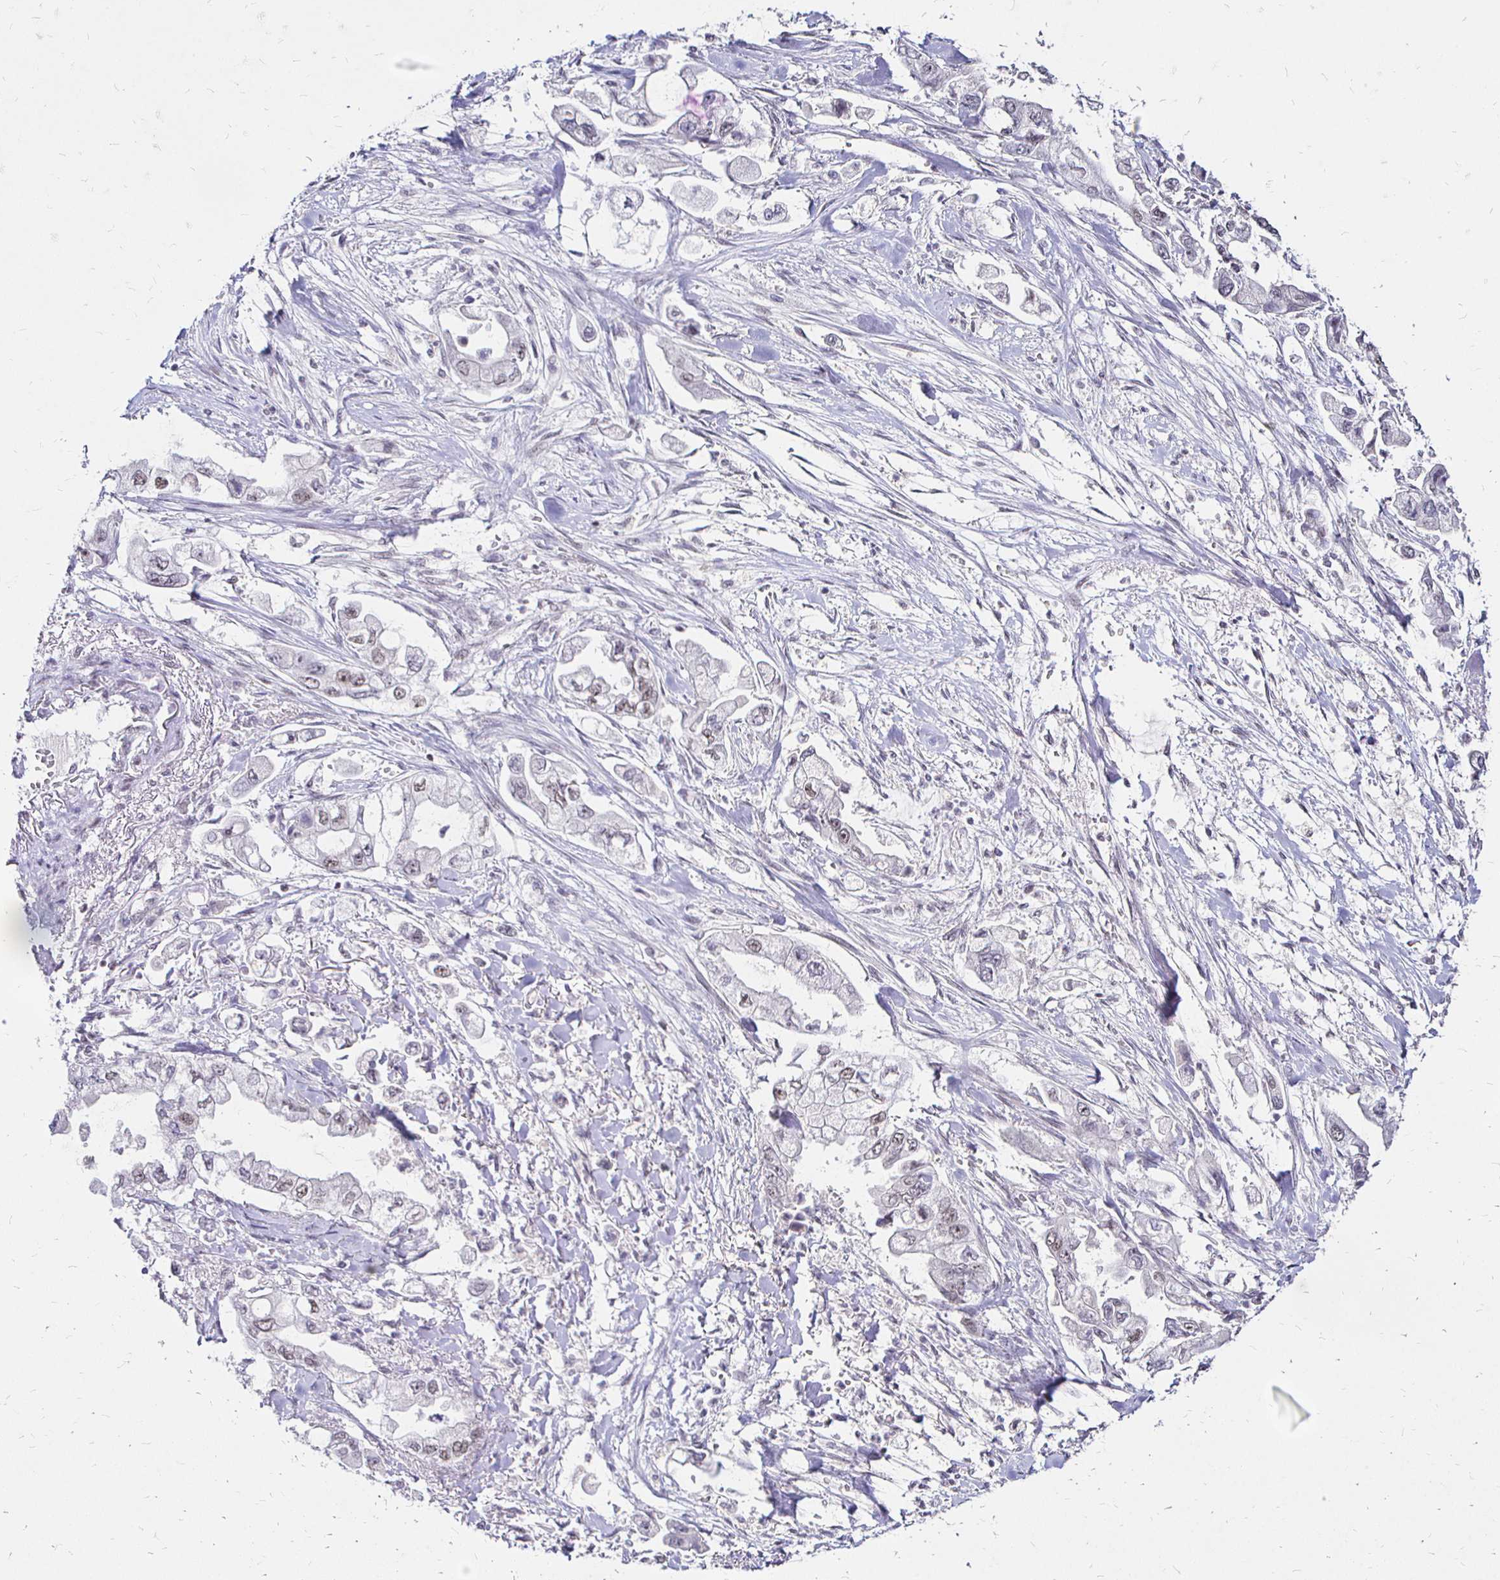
{"staining": {"intensity": "weak", "quantity": "<25%", "location": "nuclear"}, "tissue": "stomach cancer", "cell_type": "Tumor cells", "image_type": "cancer", "snomed": [{"axis": "morphology", "description": "Adenocarcinoma, NOS"}, {"axis": "topography", "description": "Stomach"}], "caption": "Tumor cells are negative for brown protein staining in stomach adenocarcinoma.", "gene": "SIN3A", "patient": {"sex": "male", "age": 62}}